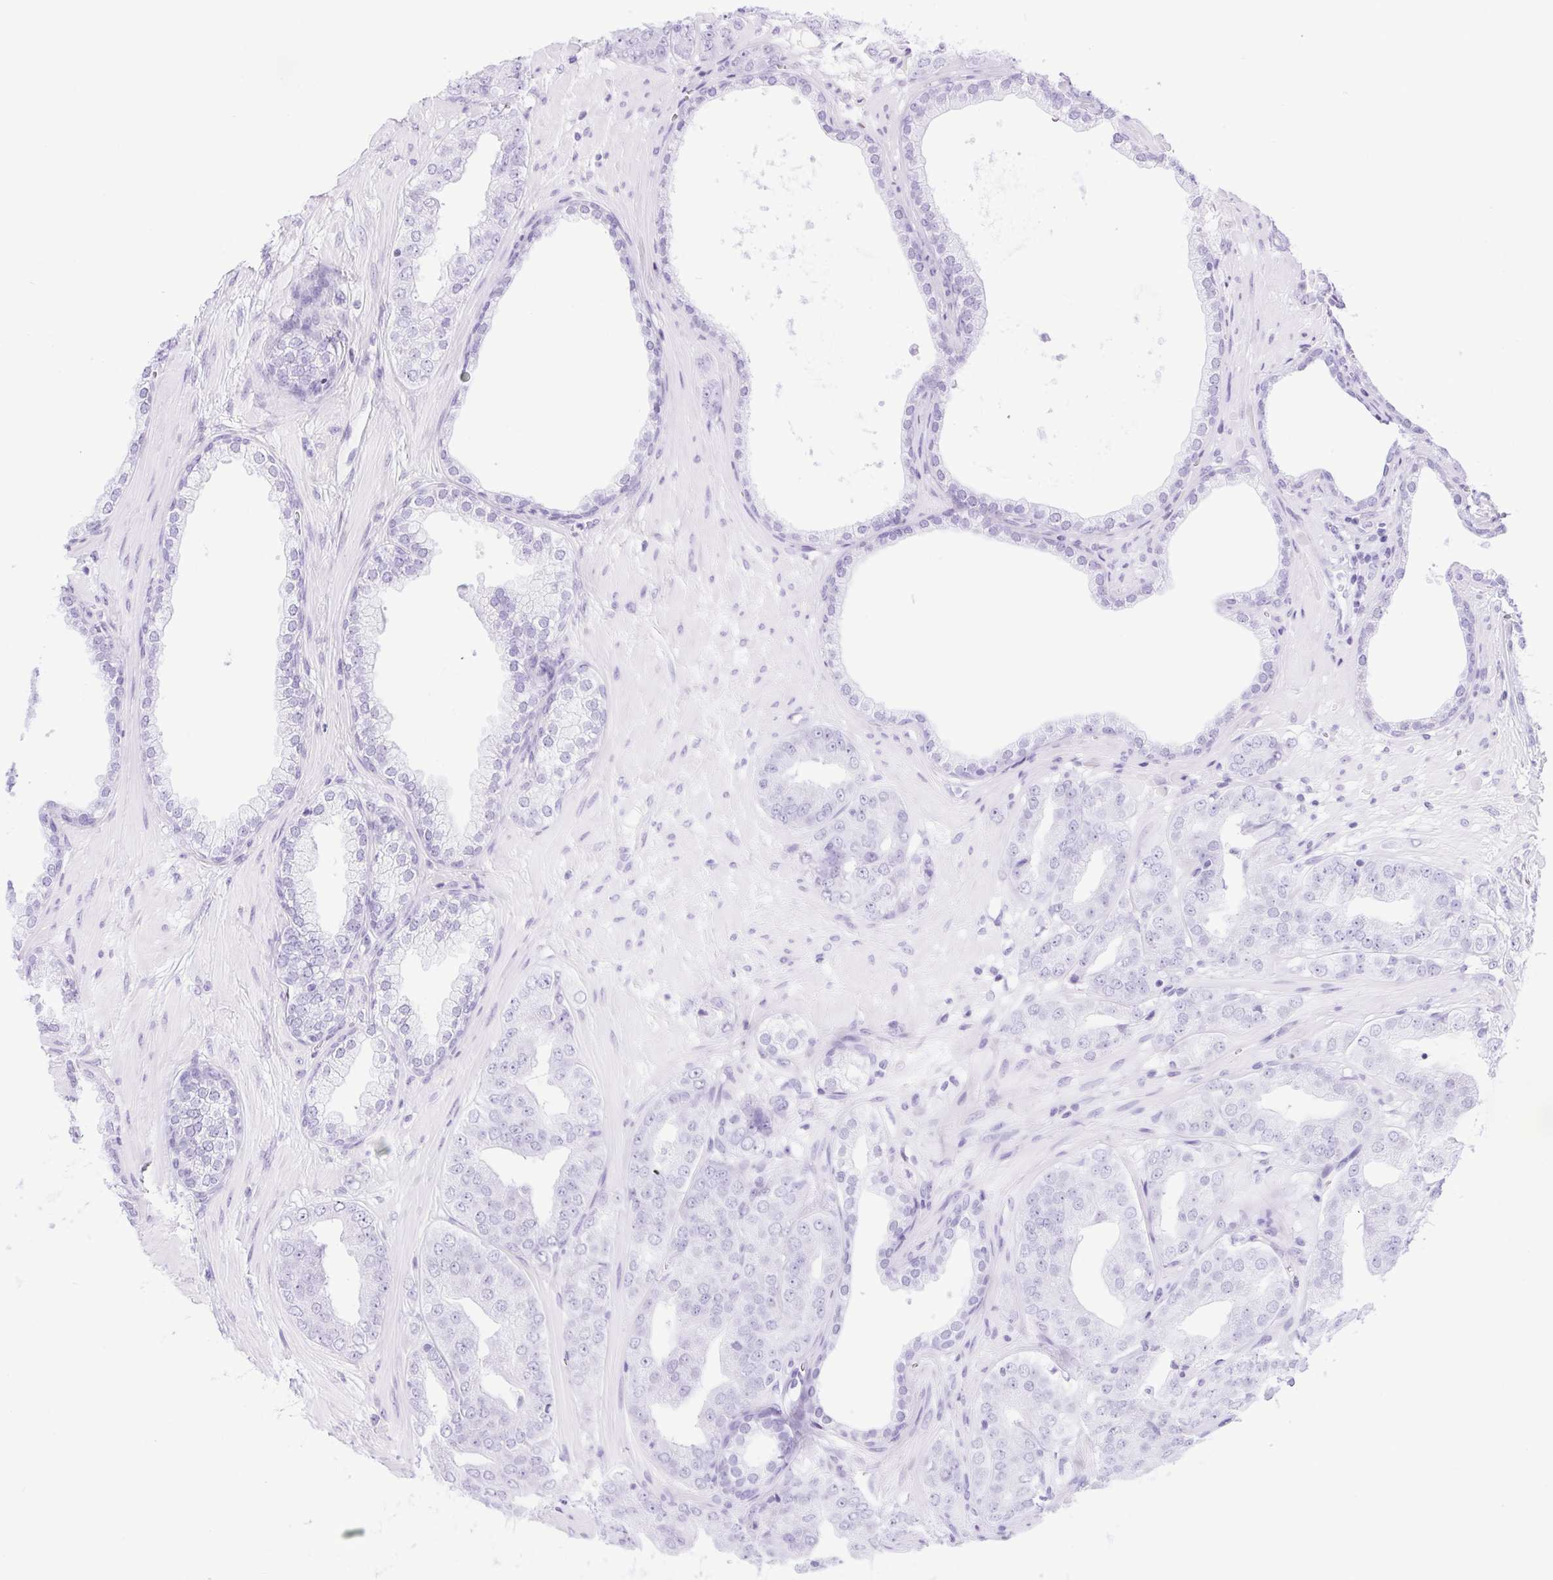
{"staining": {"intensity": "negative", "quantity": "none", "location": "none"}, "tissue": "prostate cancer", "cell_type": "Tumor cells", "image_type": "cancer", "snomed": [{"axis": "morphology", "description": "Adenocarcinoma, Low grade"}, {"axis": "topography", "description": "Prostate"}], "caption": "Human prostate low-grade adenocarcinoma stained for a protein using IHC reveals no staining in tumor cells.", "gene": "DDX17", "patient": {"sex": "male", "age": 60}}